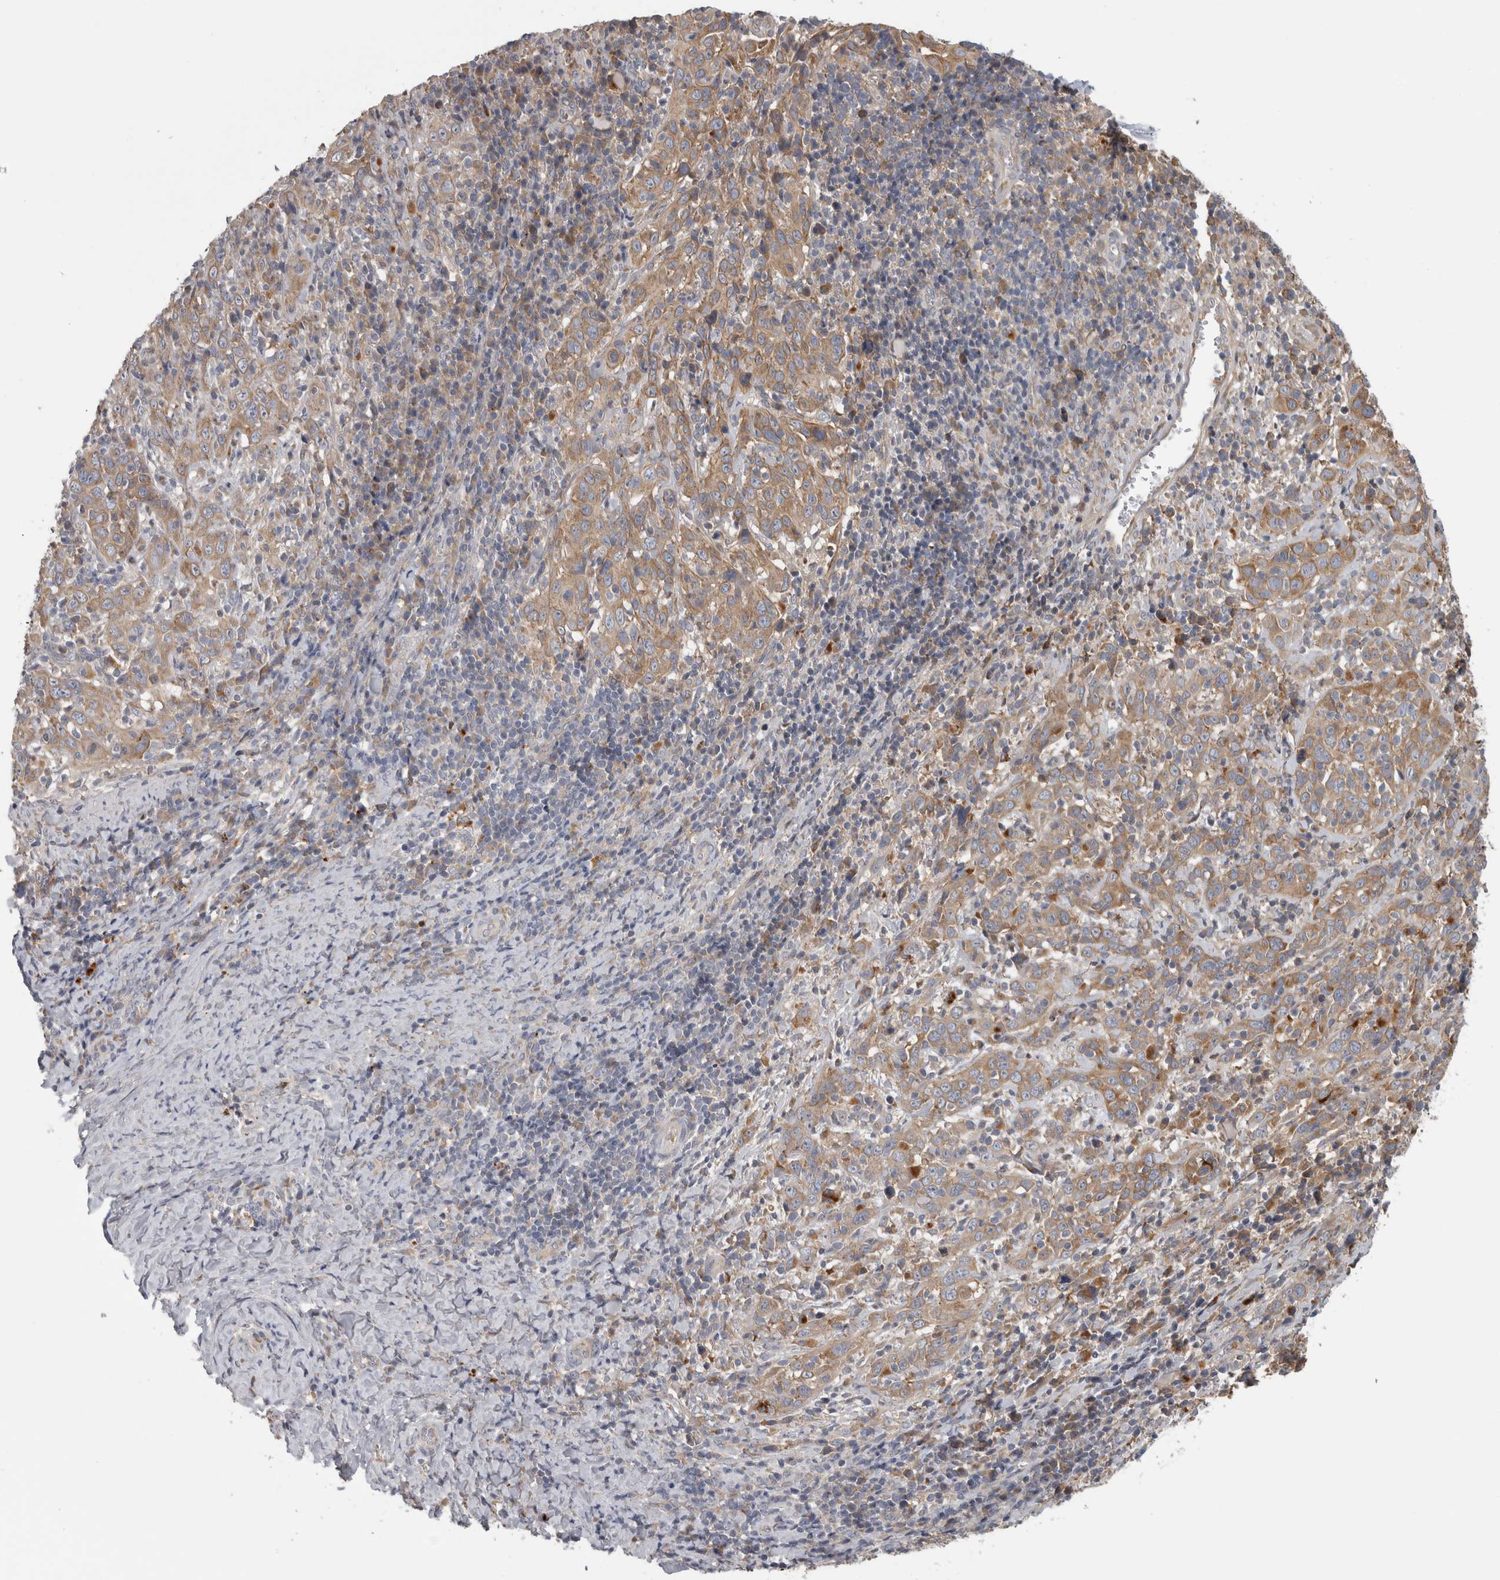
{"staining": {"intensity": "moderate", "quantity": ">75%", "location": "cytoplasmic/membranous"}, "tissue": "cervical cancer", "cell_type": "Tumor cells", "image_type": "cancer", "snomed": [{"axis": "morphology", "description": "Squamous cell carcinoma, NOS"}, {"axis": "topography", "description": "Cervix"}], "caption": "A high-resolution image shows immunohistochemistry (IHC) staining of cervical cancer, which displays moderate cytoplasmic/membranous staining in about >75% of tumor cells.", "gene": "ATXN2", "patient": {"sex": "female", "age": 46}}